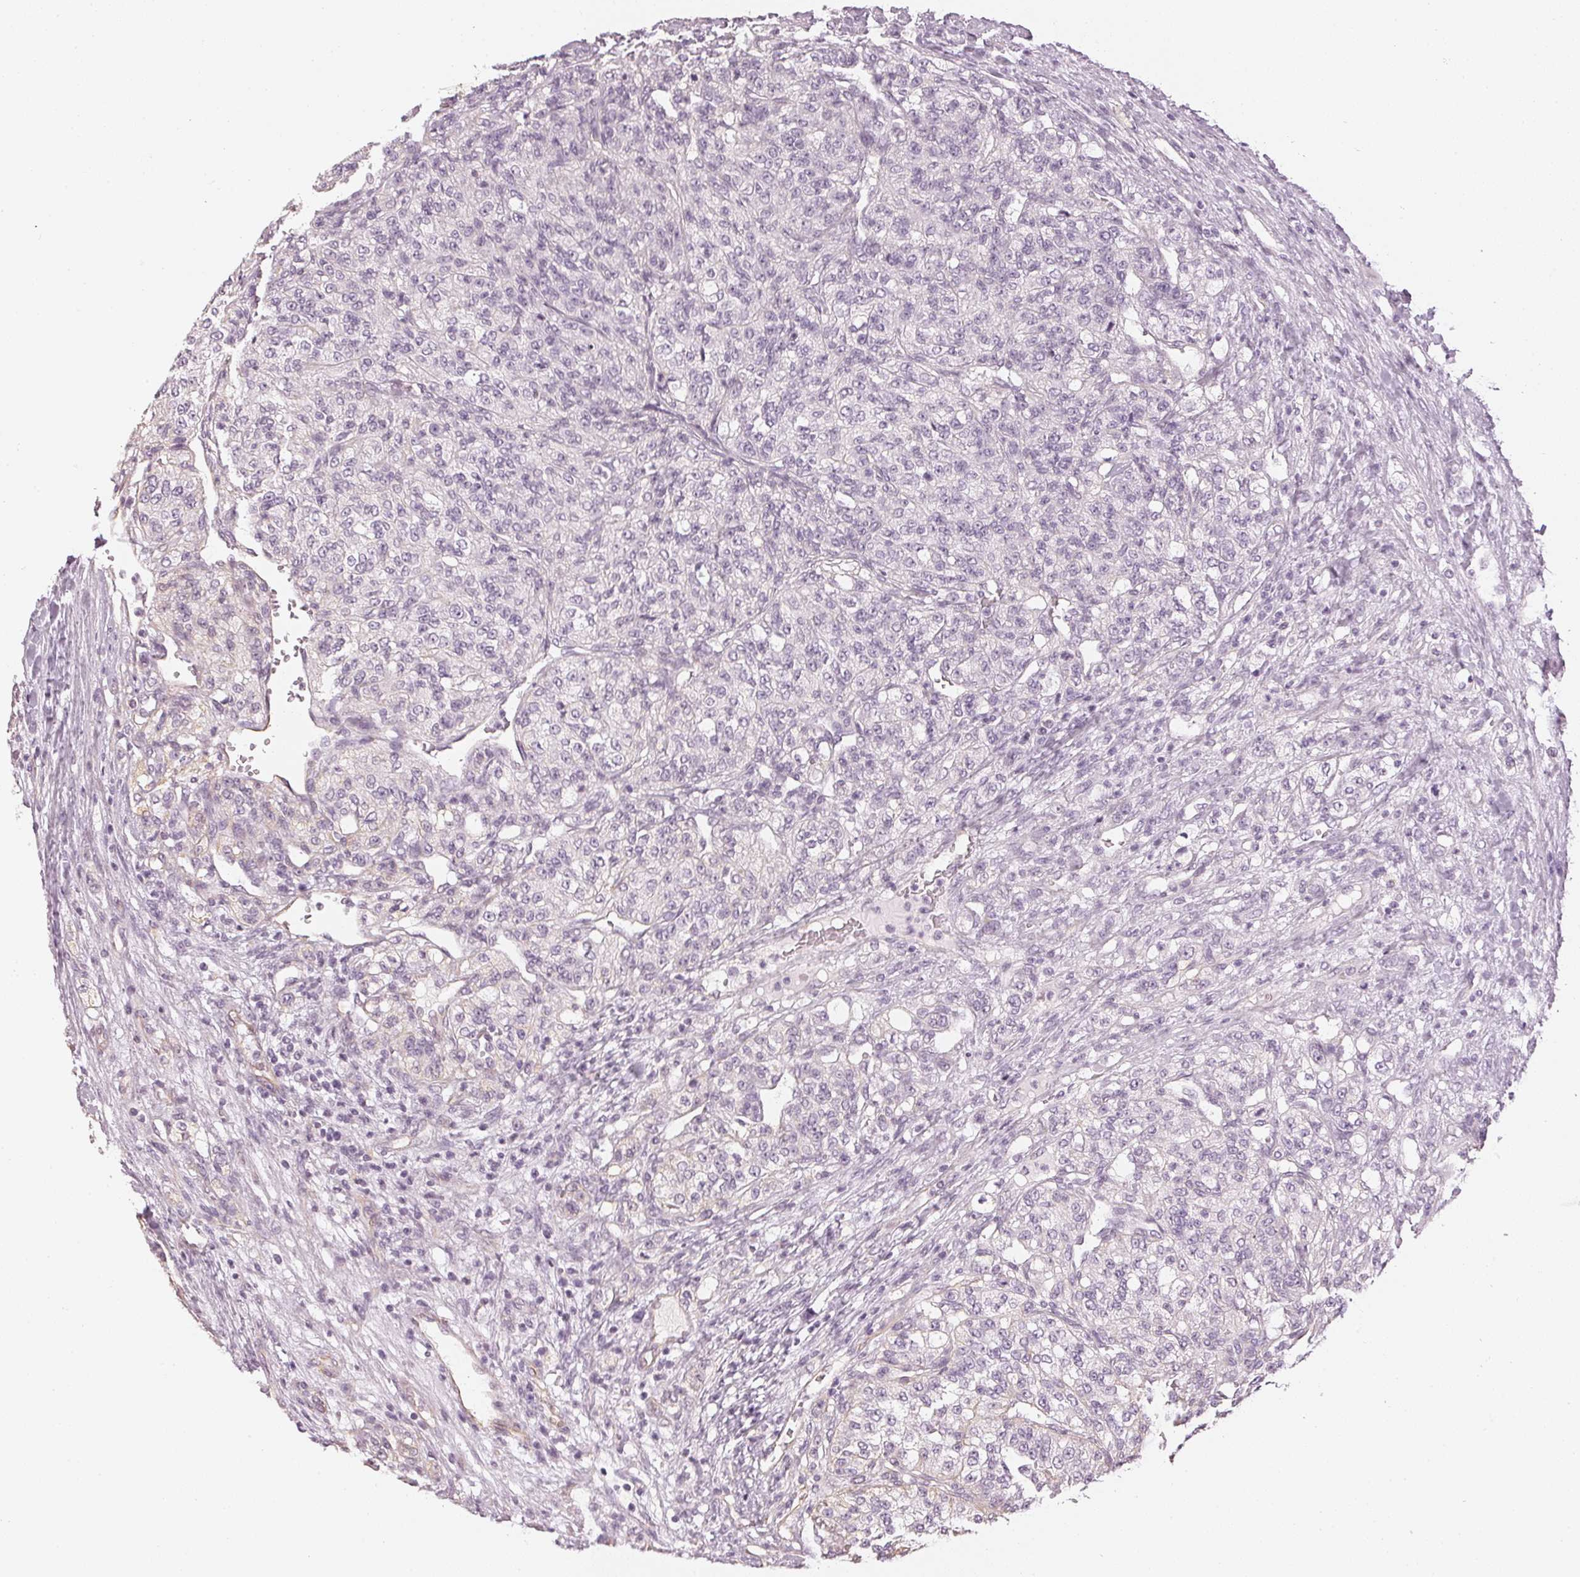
{"staining": {"intensity": "negative", "quantity": "none", "location": "none"}, "tissue": "renal cancer", "cell_type": "Tumor cells", "image_type": "cancer", "snomed": [{"axis": "morphology", "description": "Adenocarcinoma, NOS"}, {"axis": "topography", "description": "Kidney"}], "caption": "An image of human adenocarcinoma (renal) is negative for staining in tumor cells. (Immunohistochemistry, brightfield microscopy, high magnification).", "gene": "APLP1", "patient": {"sex": "female", "age": 63}}